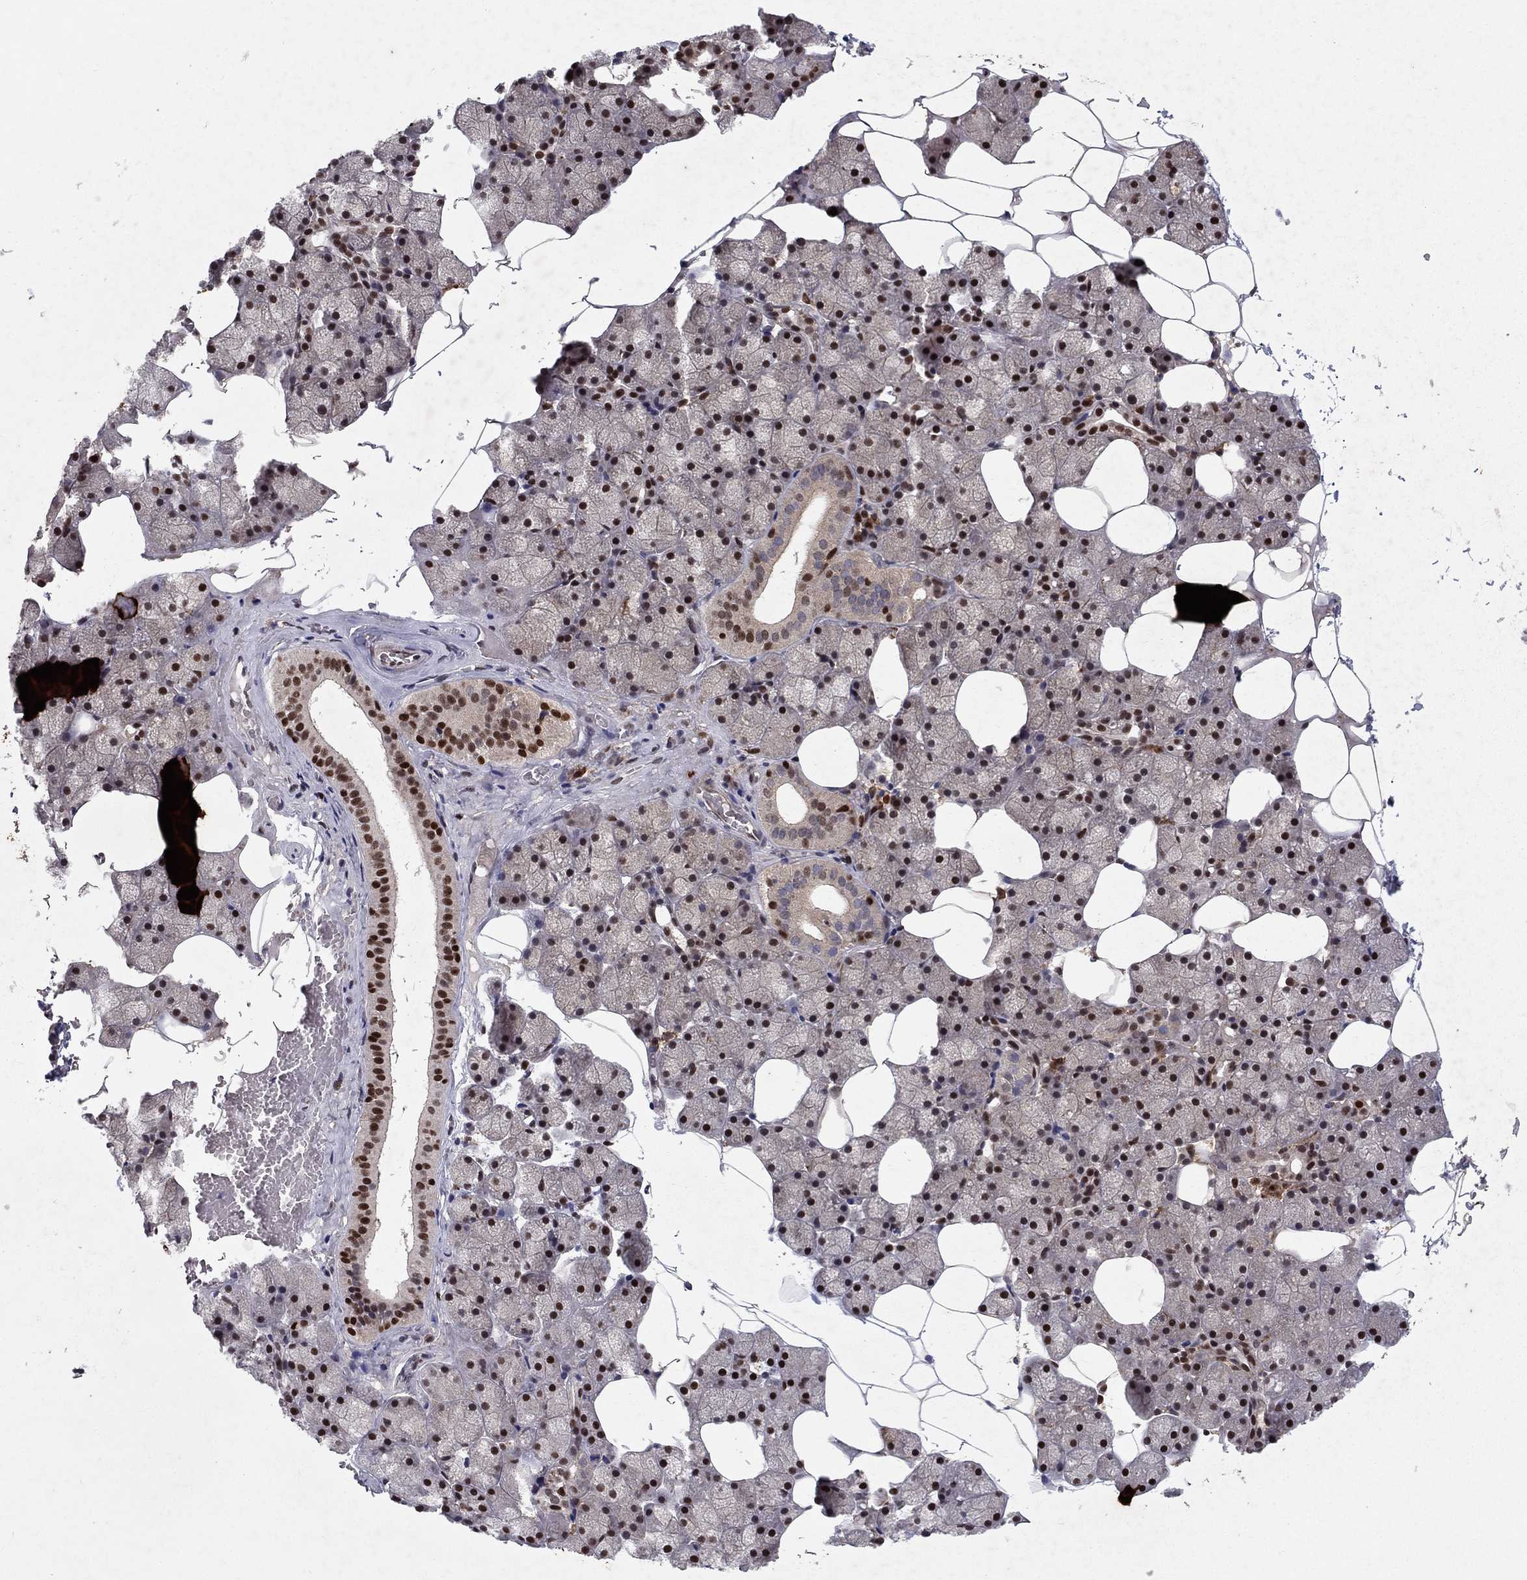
{"staining": {"intensity": "strong", "quantity": "<25%", "location": "nuclear"}, "tissue": "salivary gland", "cell_type": "Glandular cells", "image_type": "normal", "snomed": [{"axis": "morphology", "description": "Normal tissue, NOS"}, {"axis": "topography", "description": "Salivary gland"}], "caption": "Immunohistochemistry (IHC) staining of benign salivary gland, which shows medium levels of strong nuclear staining in about <25% of glandular cells indicating strong nuclear protein positivity. The staining was performed using DAB (brown) for protein detection and nuclei were counterstained in hematoxylin (blue).", "gene": "CRTC1", "patient": {"sex": "male", "age": 38}}